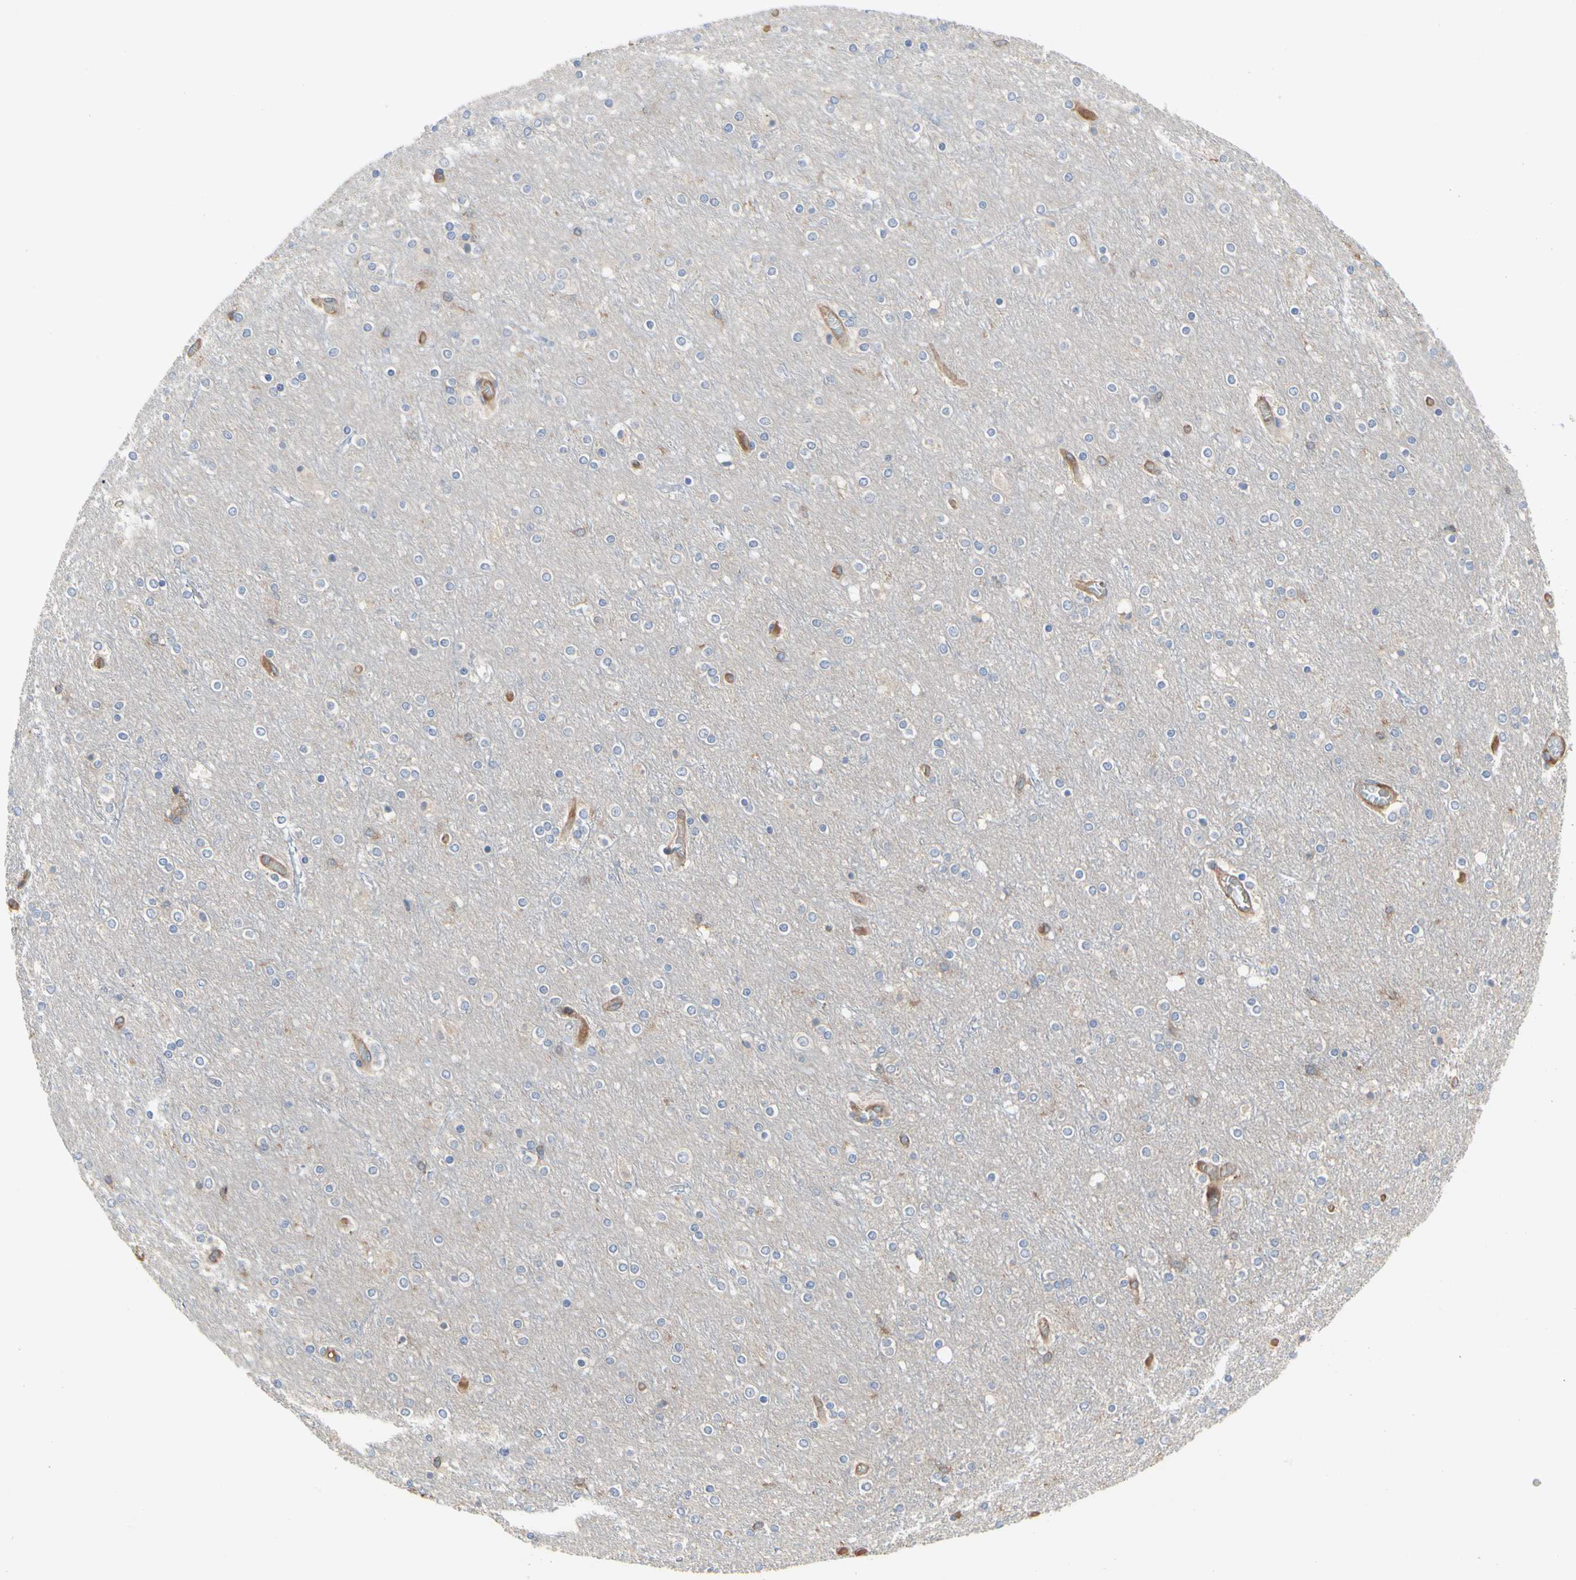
{"staining": {"intensity": "negative", "quantity": "none", "location": "none"}, "tissue": "cerebral cortex", "cell_type": "Endothelial cells", "image_type": "normal", "snomed": [{"axis": "morphology", "description": "Normal tissue, NOS"}, {"axis": "topography", "description": "Cerebral cortex"}], "caption": "Immunohistochemistry histopathology image of normal cerebral cortex stained for a protein (brown), which exhibits no positivity in endothelial cells. (Brightfield microscopy of DAB IHC at high magnification).", "gene": "PDZK1", "patient": {"sex": "female", "age": 54}}